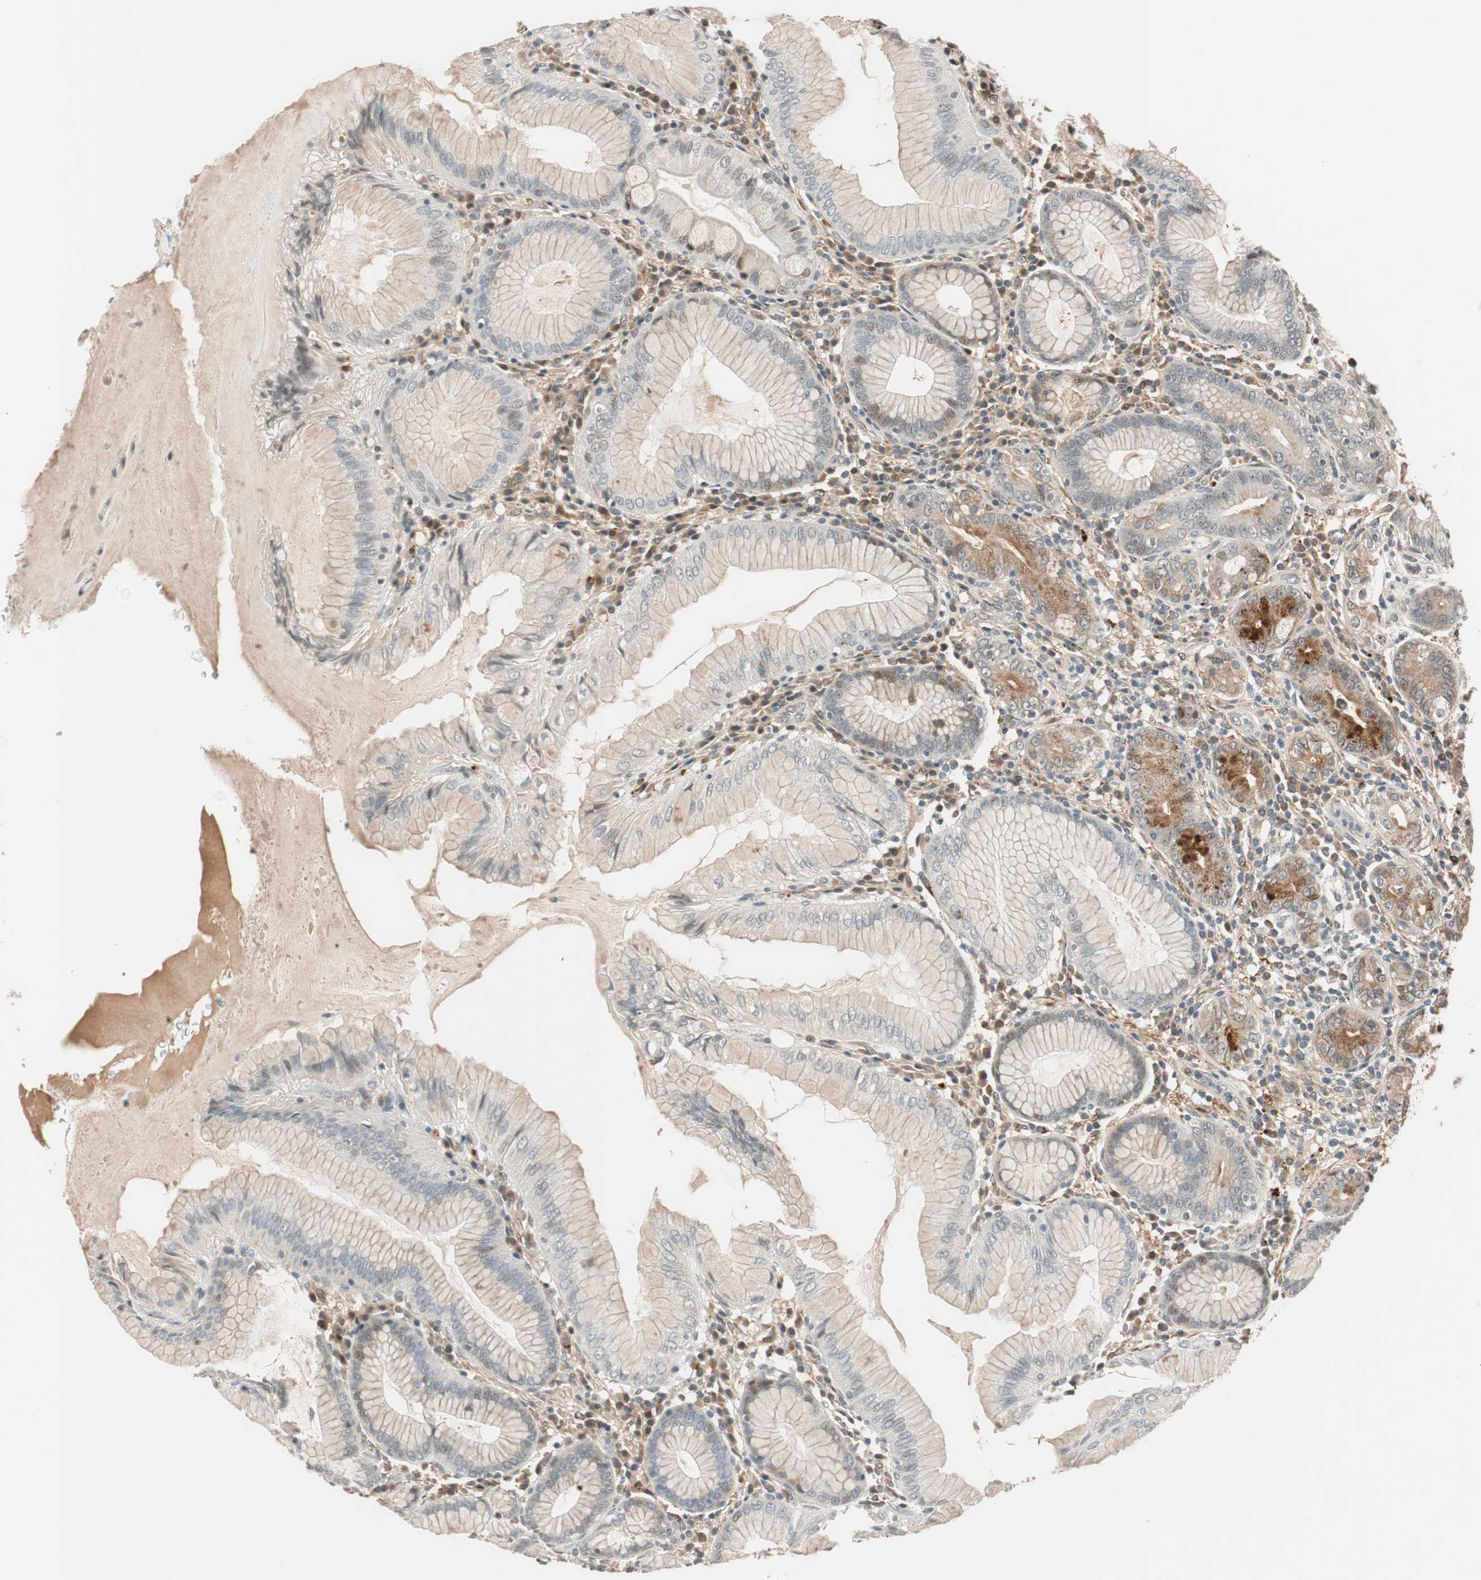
{"staining": {"intensity": "strong", "quantity": "25%-75%", "location": "cytoplasmic/membranous"}, "tissue": "stomach", "cell_type": "Glandular cells", "image_type": "normal", "snomed": [{"axis": "morphology", "description": "Normal tissue, NOS"}, {"axis": "topography", "description": "Stomach, lower"}], "caption": "Protein expression analysis of normal stomach demonstrates strong cytoplasmic/membranous staining in about 25%-75% of glandular cells.", "gene": "EPHA6", "patient": {"sex": "female", "age": 76}}